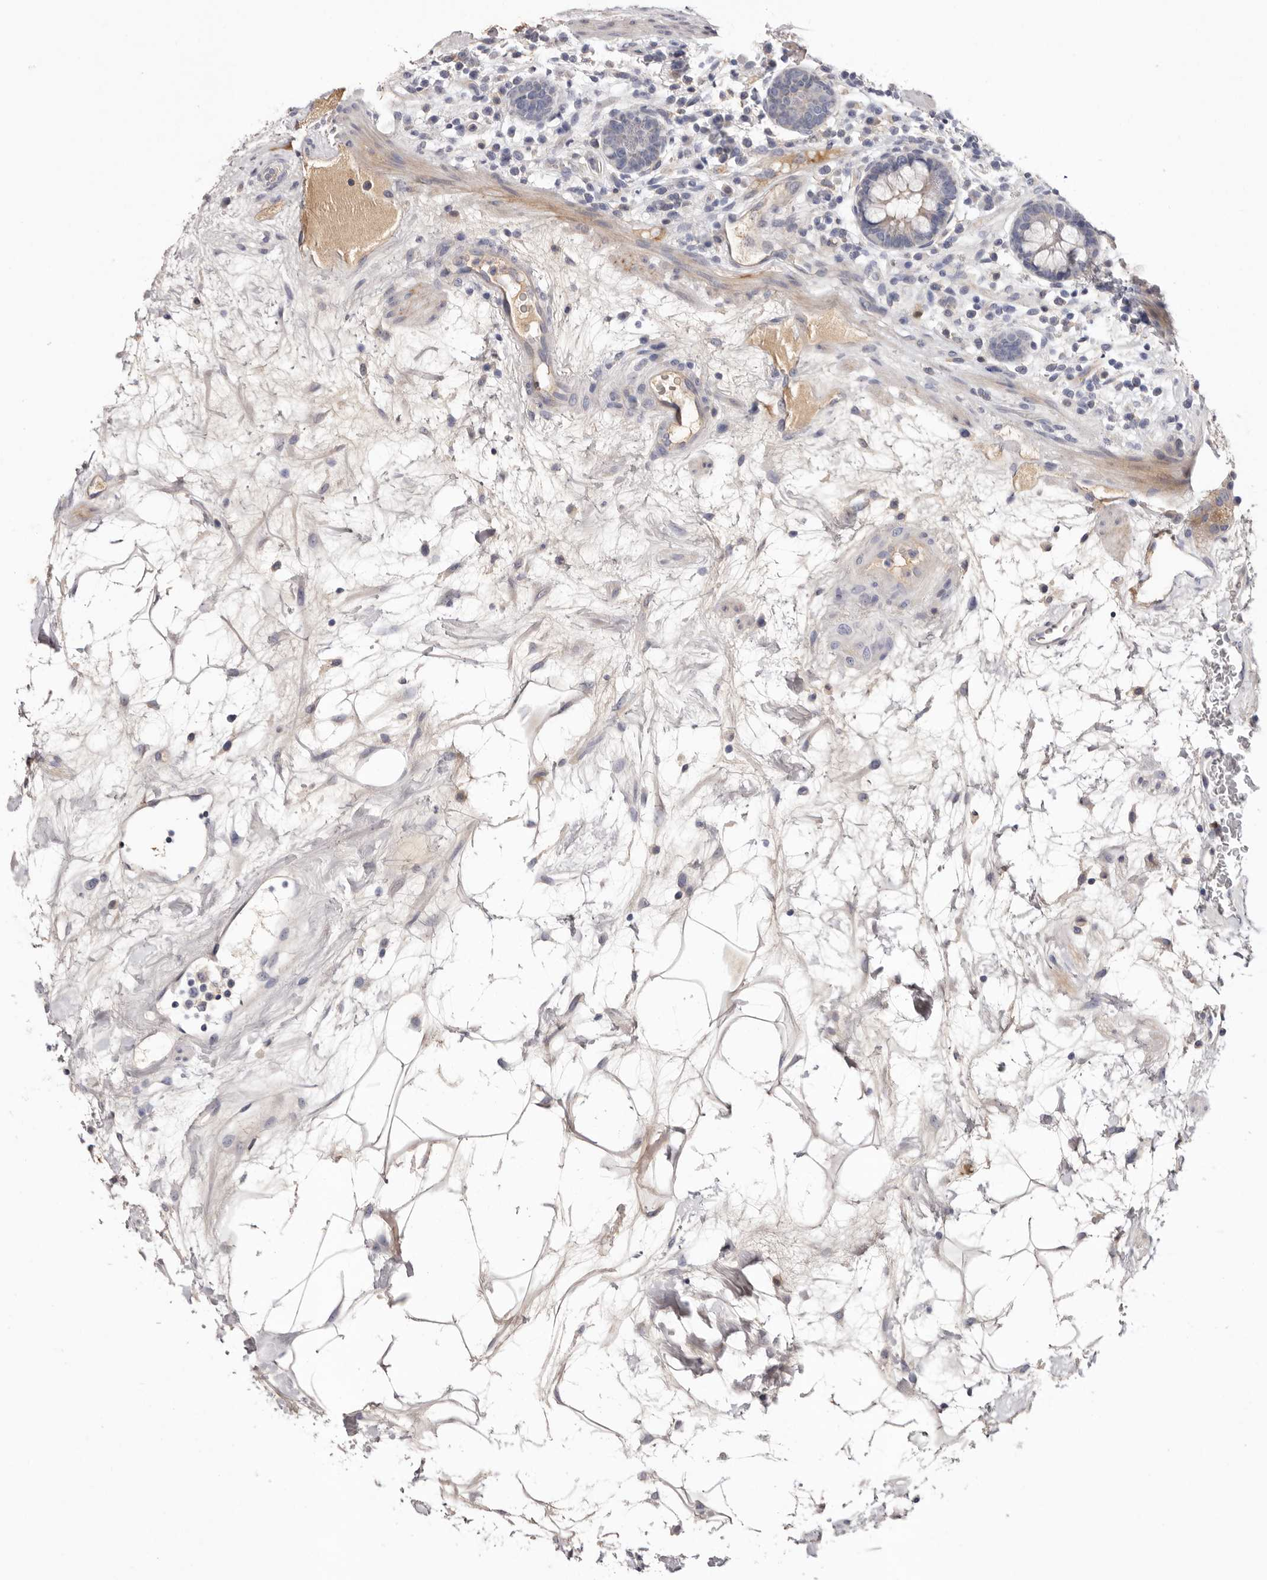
{"staining": {"intensity": "weak", "quantity": "25%-75%", "location": "cytoplasmic/membranous"}, "tissue": "colon", "cell_type": "Endothelial cells", "image_type": "normal", "snomed": [{"axis": "morphology", "description": "Normal tissue, NOS"}, {"axis": "topography", "description": "Colon"}], "caption": "Brown immunohistochemical staining in benign human colon demonstrates weak cytoplasmic/membranous positivity in about 25%-75% of endothelial cells.", "gene": "LMLN", "patient": {"sex": "female", "age": 79}}